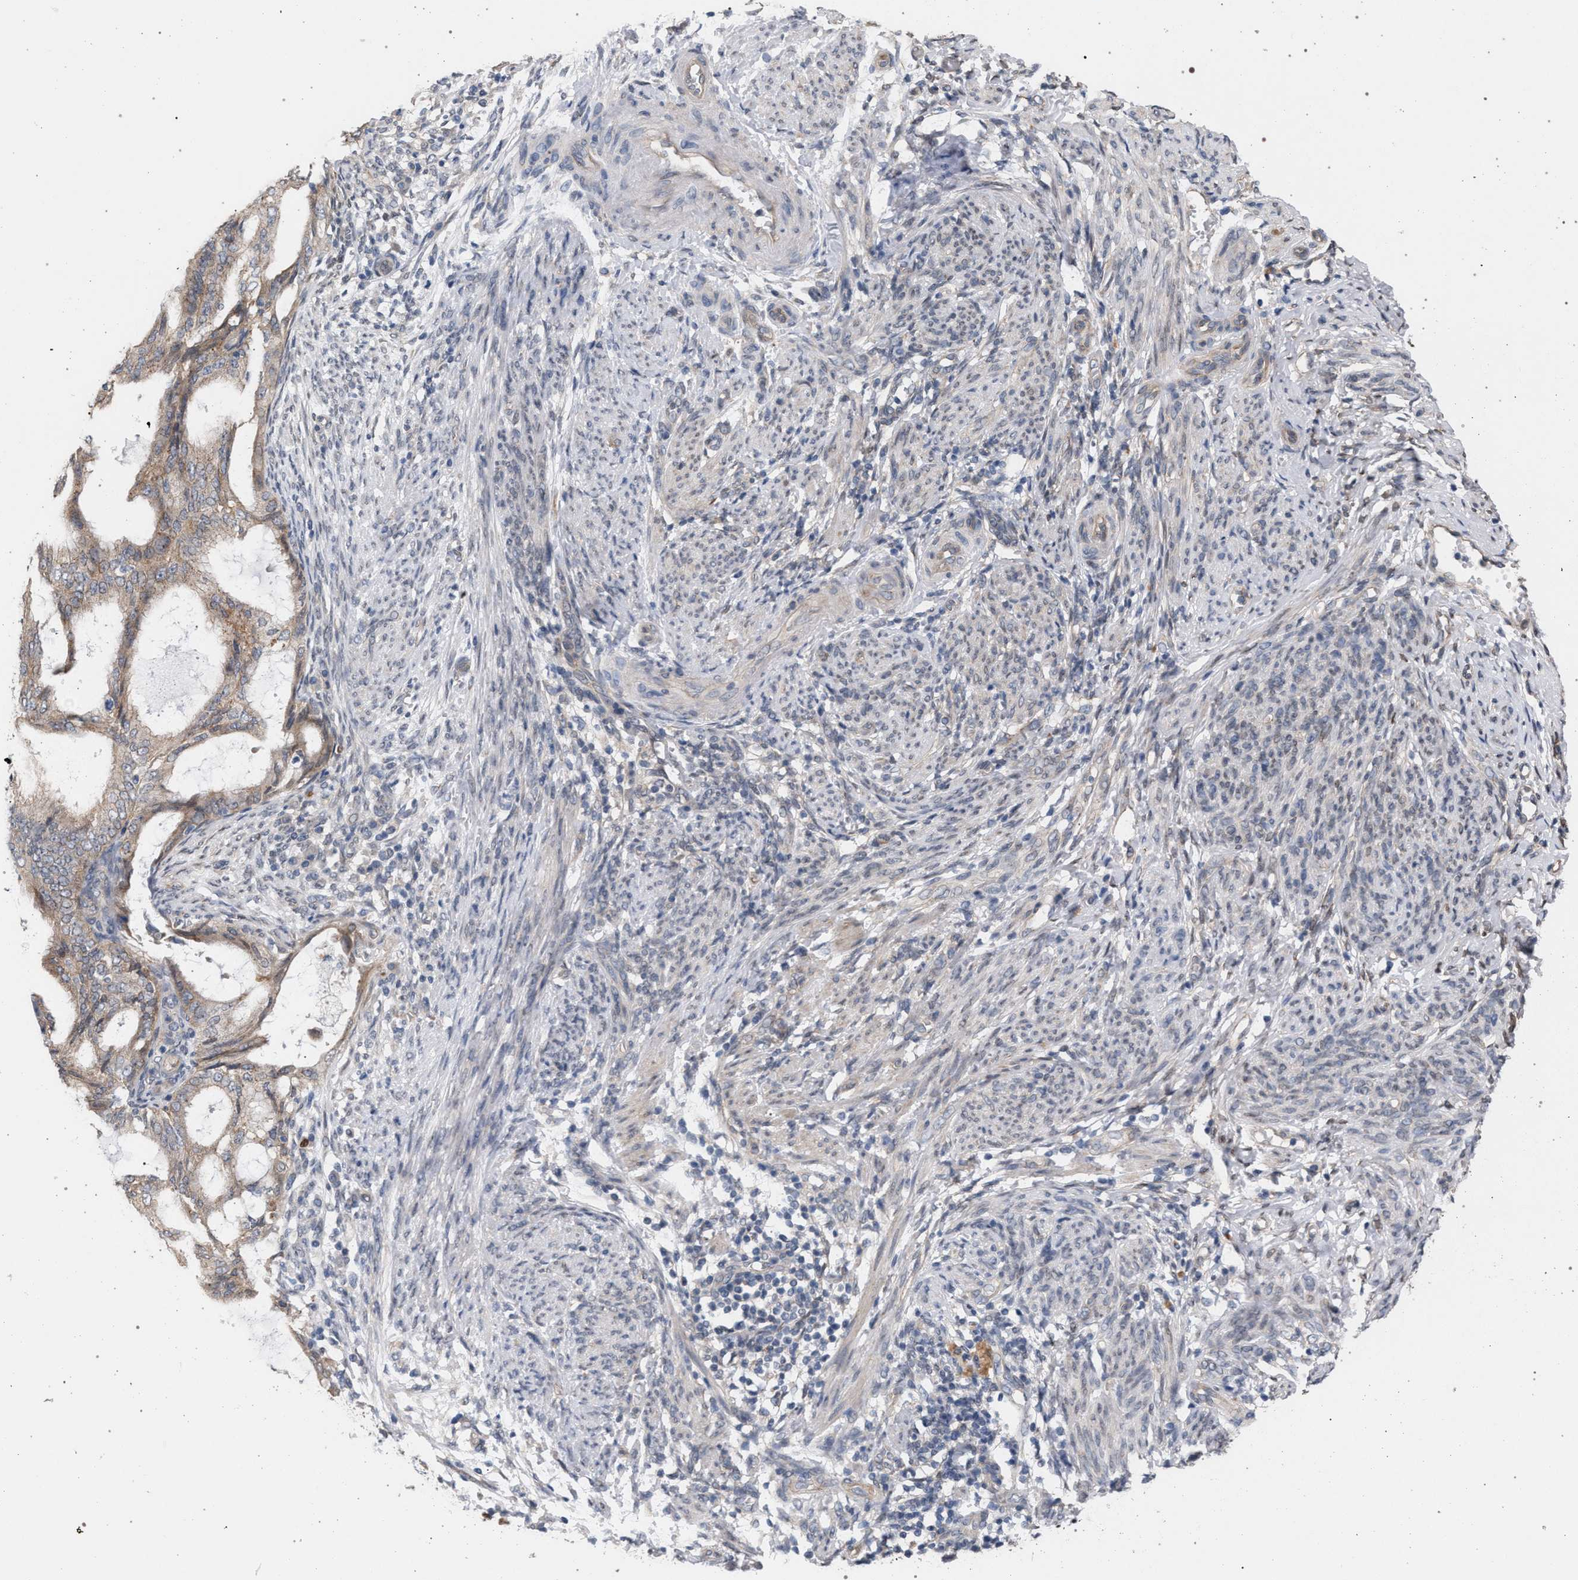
{"staining": {"intensity": "weak", "quantity": ">75%", "location": "cytoplasmic/membranous"}, "tissue": "endometrial cancer", "cell_type": "Tumor cells", "image_type": "cancer", "snomed": [{"axis": "morphology", "description": "Adenocarcinoma, NOS"}, {"axis": "topography", "description": "Endometrium"}], "caption": "Approximately >75% of tumor cells in human adenocarcinoma (endometrial) demonstrate weak cytoplasmic/membranous protein expression as visualized by brown immunohistochemical staining.", "gene": "ARPC5L", "patient": {"sex": "female", "age": 58}}